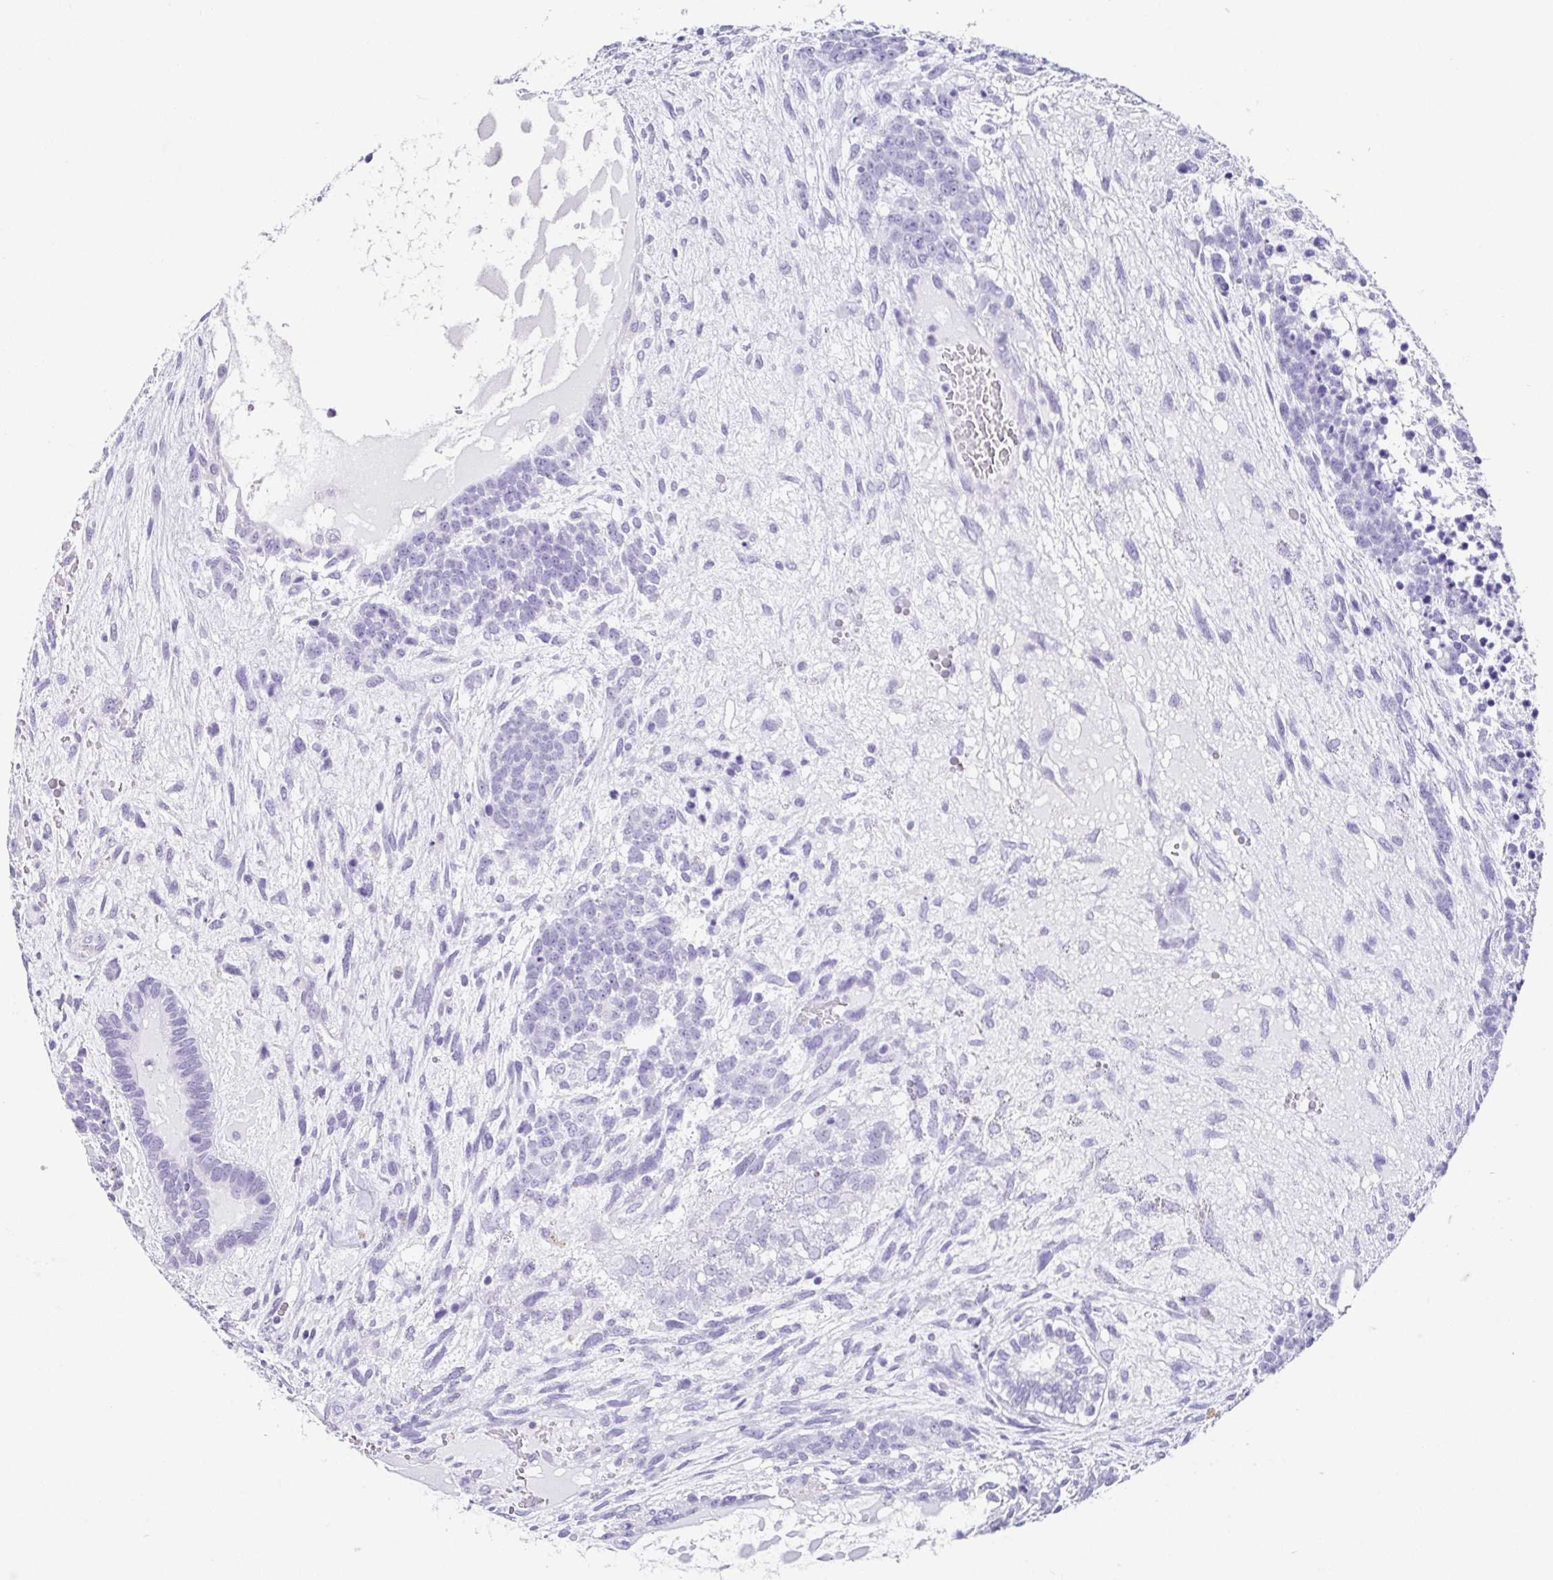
{"staining": {"intensity": "negative", "quantity": "none", "location": "none"}, "tissue": "testis cancer", "cell_type": "Tumor cells", "image_type": "cancer", "snomed": [{"axis": "morphology", "description": "Carcinoma, Embryonal, NOS"}, {"axis": "topography", "description": "Testis"}], "caption": "Protein analysis of testis embryonal carcinoma demonstrates no significant staining in tumor cells. (DAB IHC, high magnification).", "gene": "ESX1", "patient": {"sex": "male", "age": 23}}